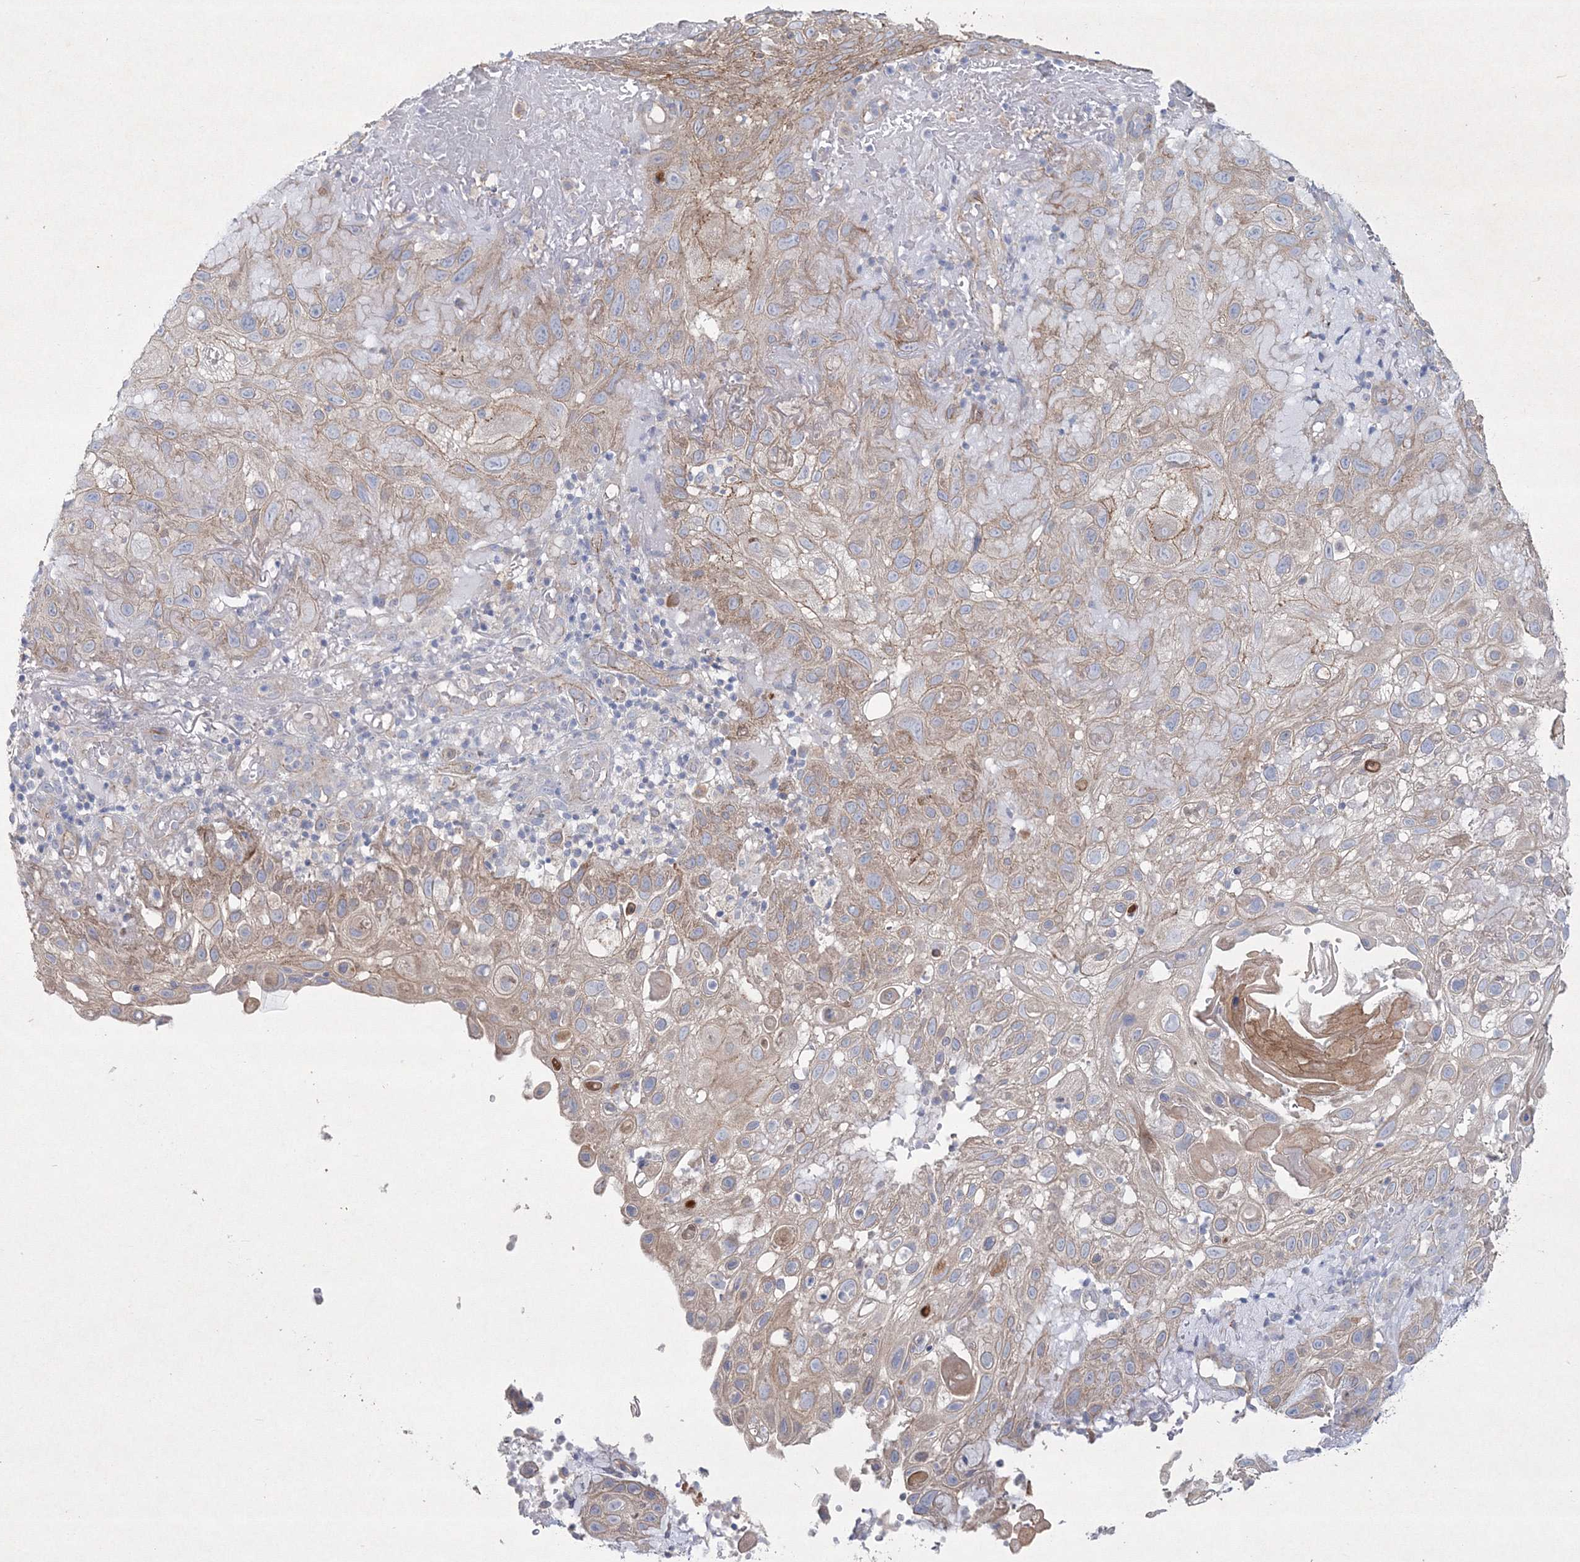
{"staining": {"intensity": "weak", "quantity": ">75%", "location": "cytoplasmic/membranous"}, "tissue": "skin cancer", "cell_type": "Tumor cells", "image_type": "cancer", "snomed": [{"axis": "morphology", "description": "Normal tissue, NOS"}, {"axis": "morphology", "description": "Squamous cell carcinoma, NOS"}, {"axis": "topography", "description": "Skin"}], "caption": "A brown stain shows weak cytoplasmic/membranous positivity of a protein in human skin cancer tumor cells. The staining is performed using DAB (3,3'-diaminobenzidine) brown chromogen to label protein expression. The nuclei are counter-stained blue using hematoxylin.", "gene": "NAA40", "patient": {"sex": "female", "age": 96}}